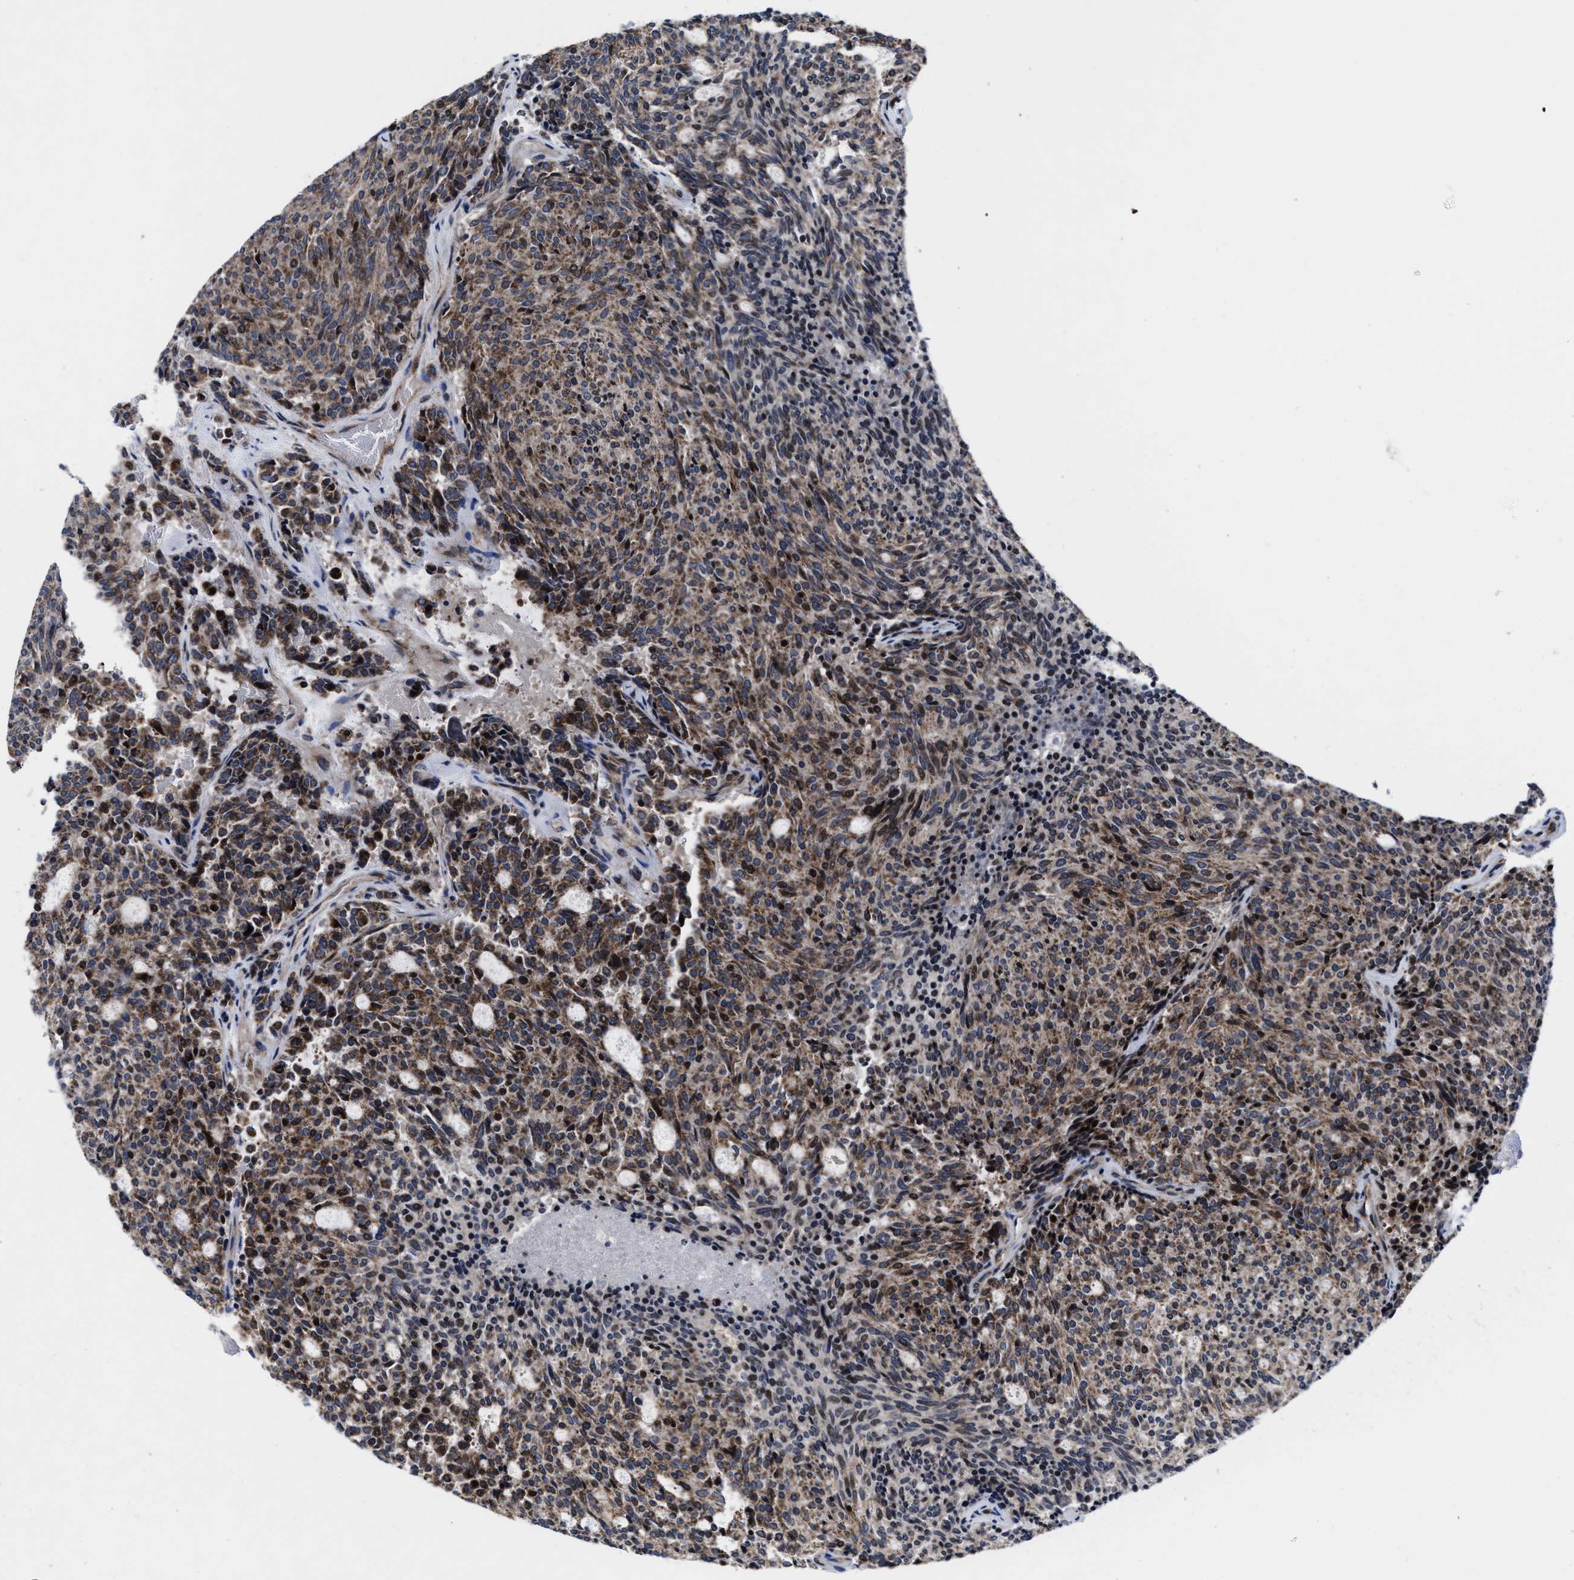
{"staining": {"intensity": "weak", "quantity": ">75%", "location": "cytoplasmic/membranous"}, "tissue": "carcinoid", "cell_type": "Tumor cells", "image_type": "cancer", "snomed": [{"axis": "morphology", "description": "Carcinoid, malignant, NOS"}, {"axis": "topography", "description": "Pancreas"}], "caption": "Brown immunohistochemical staining in carcinoid (malignant) exhibits weak cytoplasmic/membranous expression in approximately >75% of tumor cells.", "gene": "MRPL50", "patient": {"sex": "female", "age": 54}}